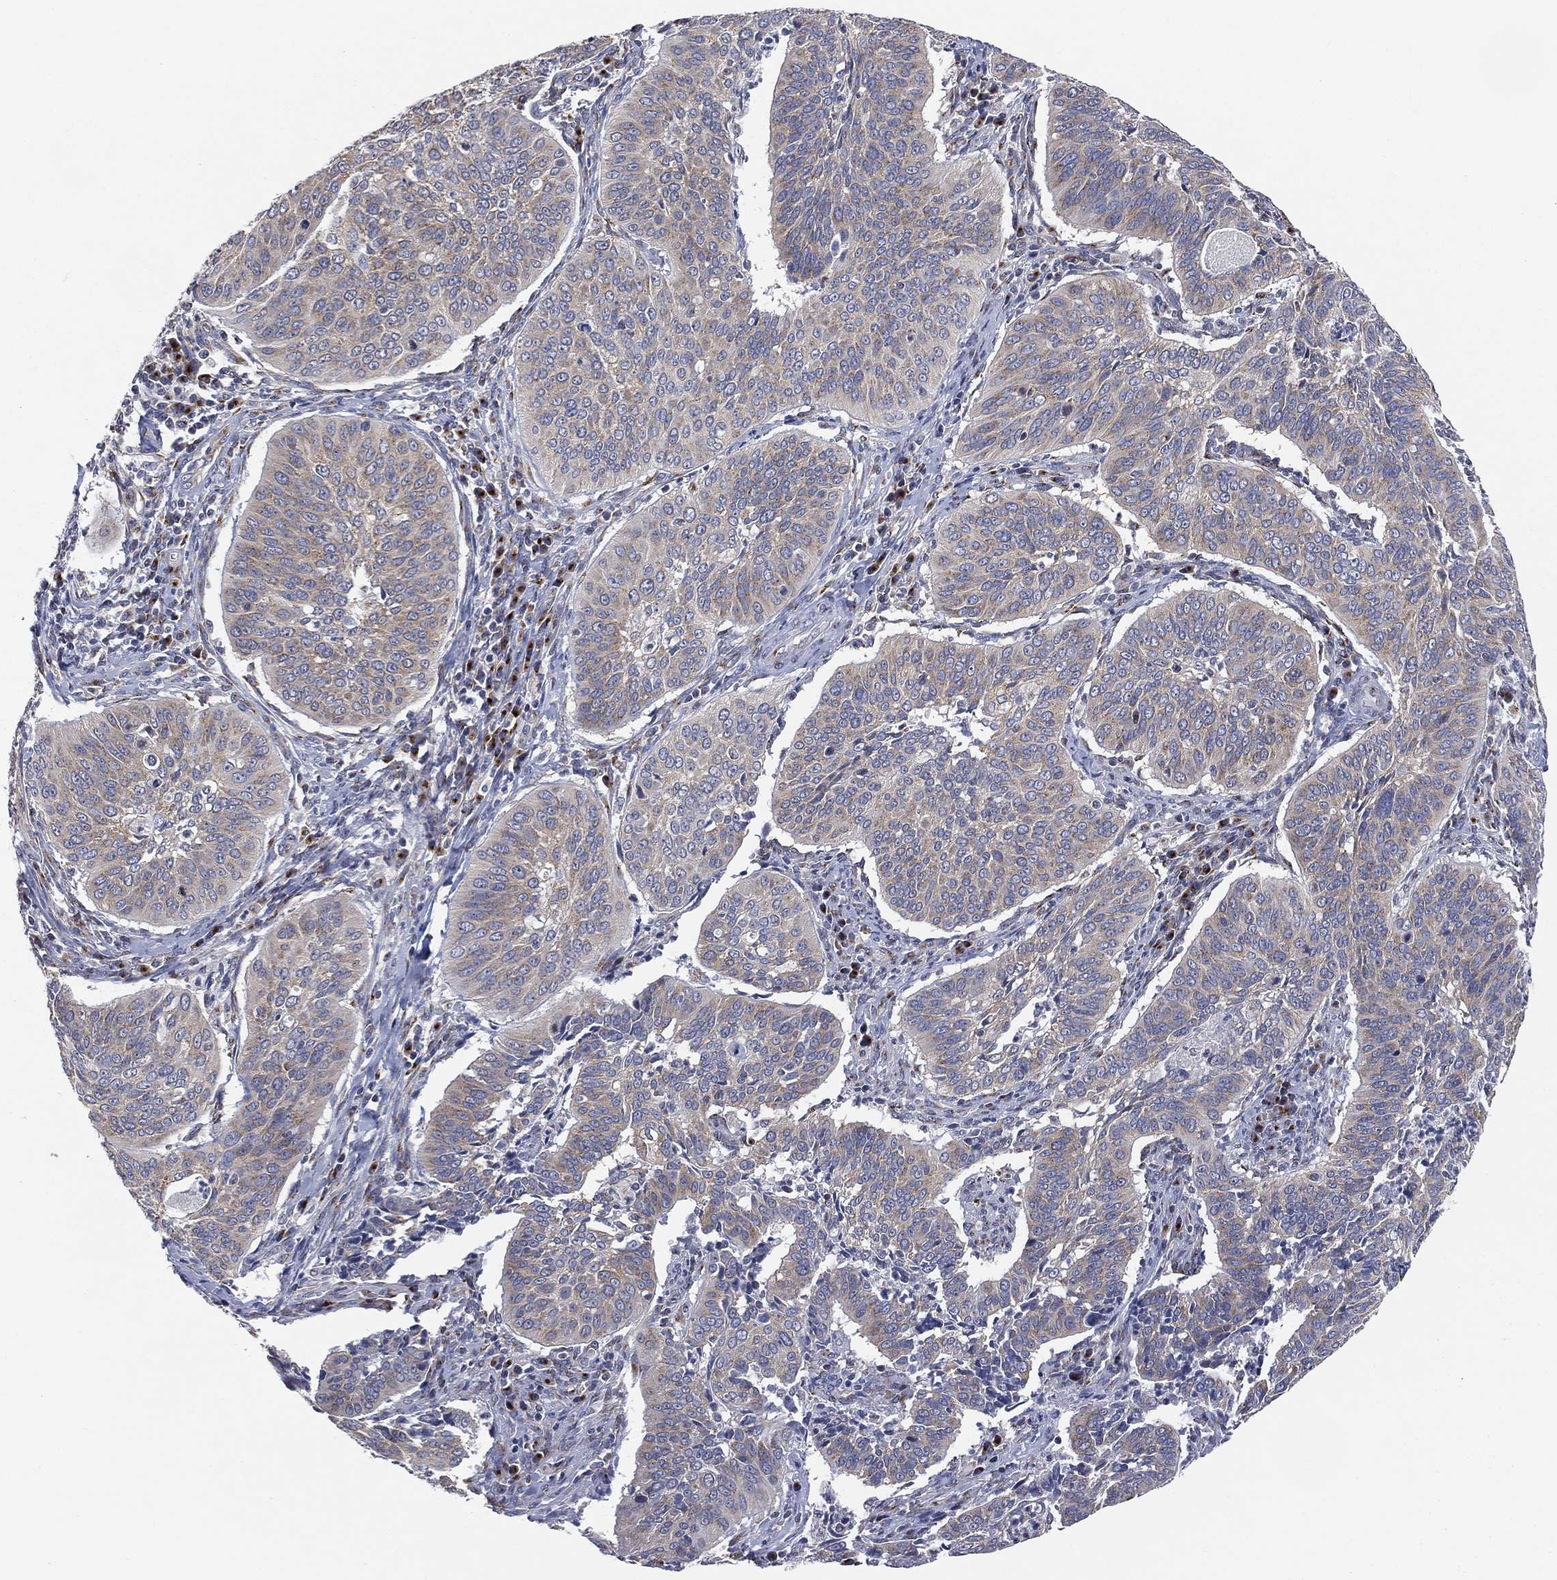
{"staining": {"intensity": "weak", "quantity": "25%-75%", "location": "cytoplasmic/membranous"}, "tissue": "cervical cancer", "cell_type": "Tumor cells", "image_type": "cancer", "snomed": [{"axis": "morphology", "description": "Normal tissue, NOS"}, {"axis": "morphology", "description": "Squamous cell carcinoma, NOS"}, {"axis": "topography", "description": "Cervix"}], "caption": "DAB immunohistochemical staining of human cervical cancer demonstrates weak cytoplasmic/membranous protein expression in about 25%-75% of tumor cells. The staining was performed using DAB (3,3'-diaminobenzidine) to visualize the protein expression in brown, while the nuclei were stained in blue with hematoxylin (Magnification: 20x).", "gene": "TICAM1", "patient": {"sex": "female", "age": 39}}